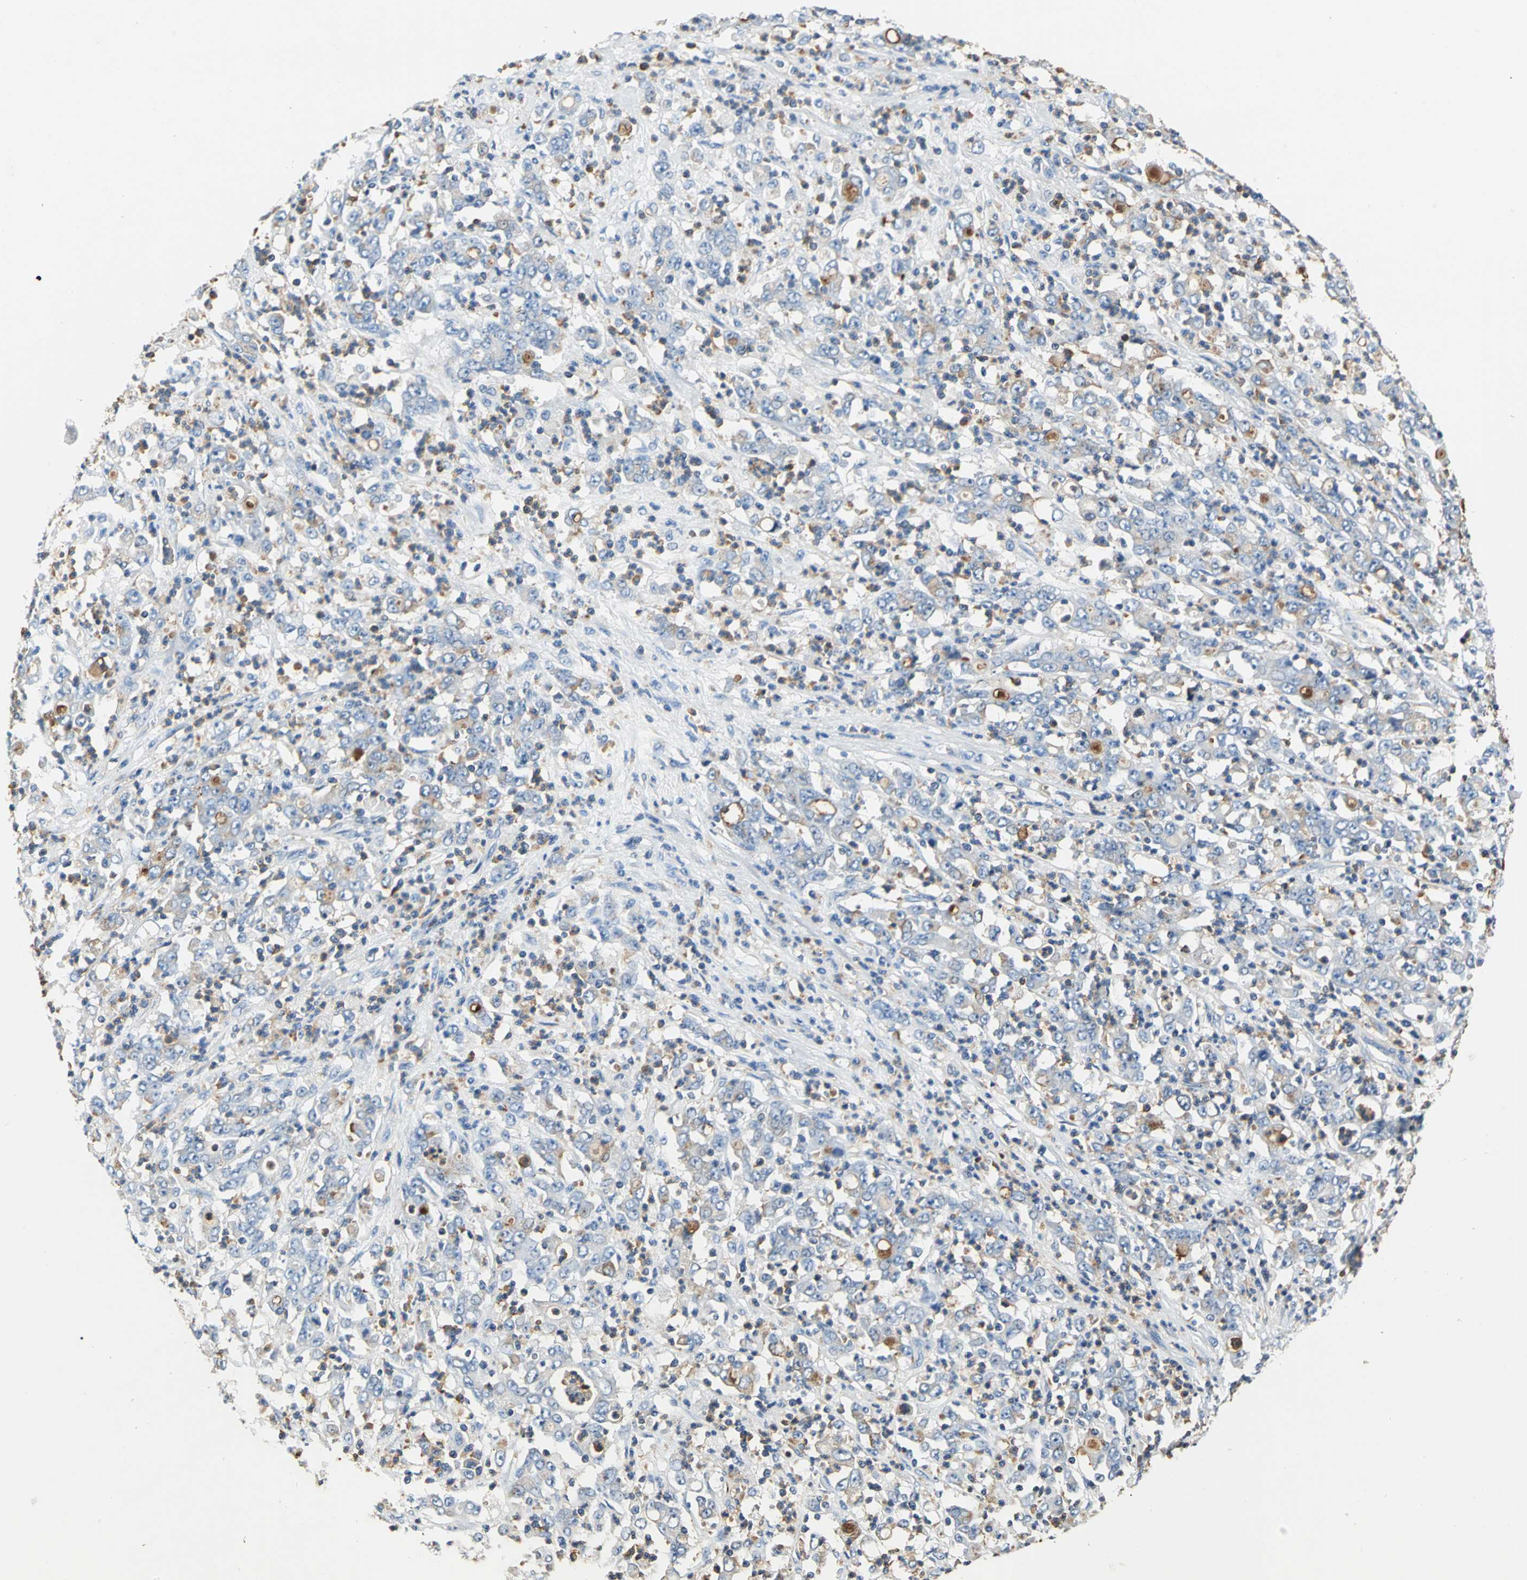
{"staining": {"intensity": "moderate", "quantity": "<25%", "location": "cytoplasmic/membranous"}, "tissue": "stomach cancer", "cell_type": "Tumor cells", "image_type": "cancer", "snomed": [{"axis": "morphology", "description": "Adenocarcinoma, NOS"}, {"axis": "topography", "description": "Stomach, lower"}], "caption": "A brown stain highlights moderate cytoplasmic/membranous staining of a protein in adenocarcinoma (stomach) tumor cells. Immunohistochemistry (ihc) stains the protein in brown and the nuclei are stained blue.", "gene": "SEPTIN6", "patient": {"sex": "female", "age": 71}}